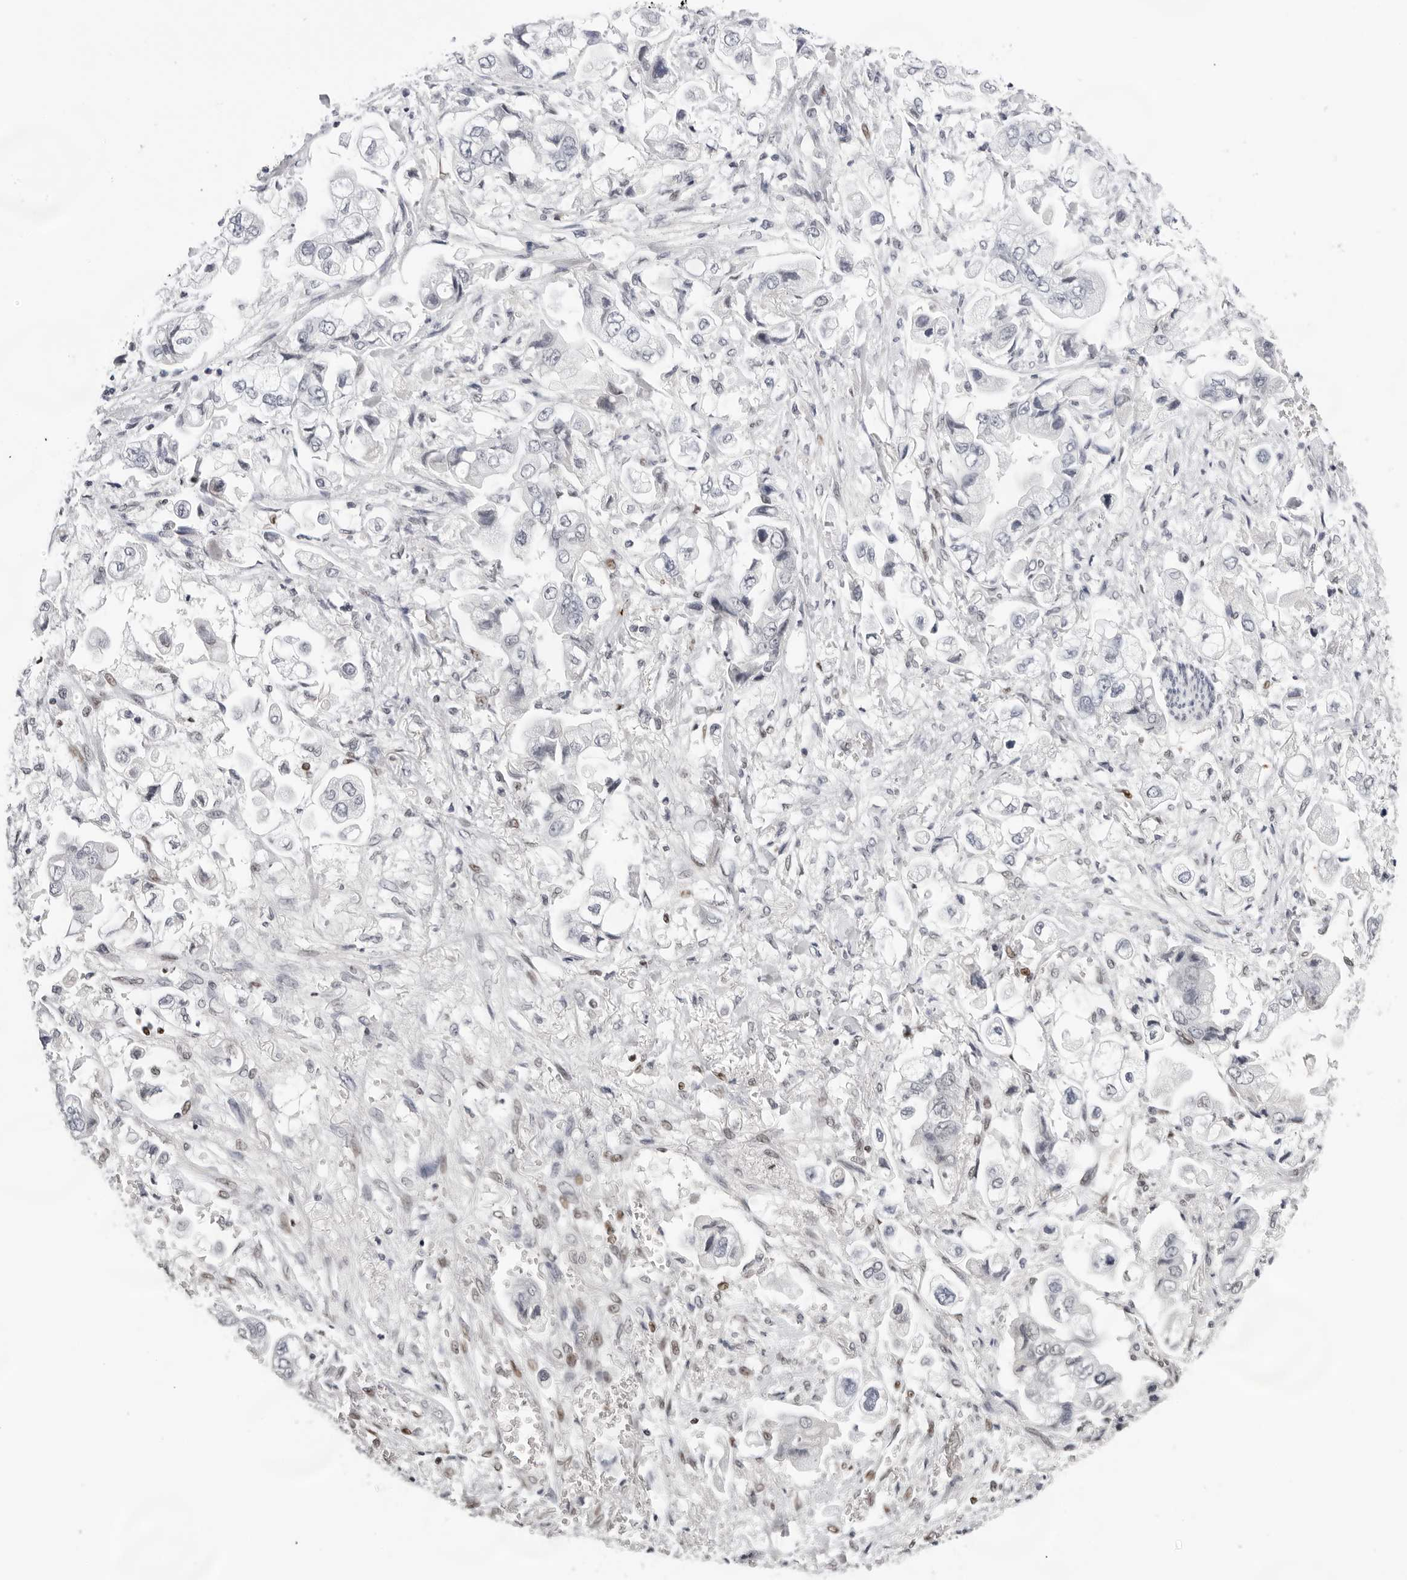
{"staining": {"intensity": "negative", "quantity": "none", "location": "none"}, "tissue": "stomach cancer", "cell_type": "Tumor cells", "image_type": "cancer", "snomed": [{"axis": "morphology", "description": "Adenocarcinoma, NOS"}, {"axis": "topography", "description": "Stomach"}], "caption": "DAB immunohistochemical staining of human adenocarcinoma (stomach) shows no significant positivity in tumor cells.", "gene": "OGG1", "patient": {"sex": "male", "age": 62}}